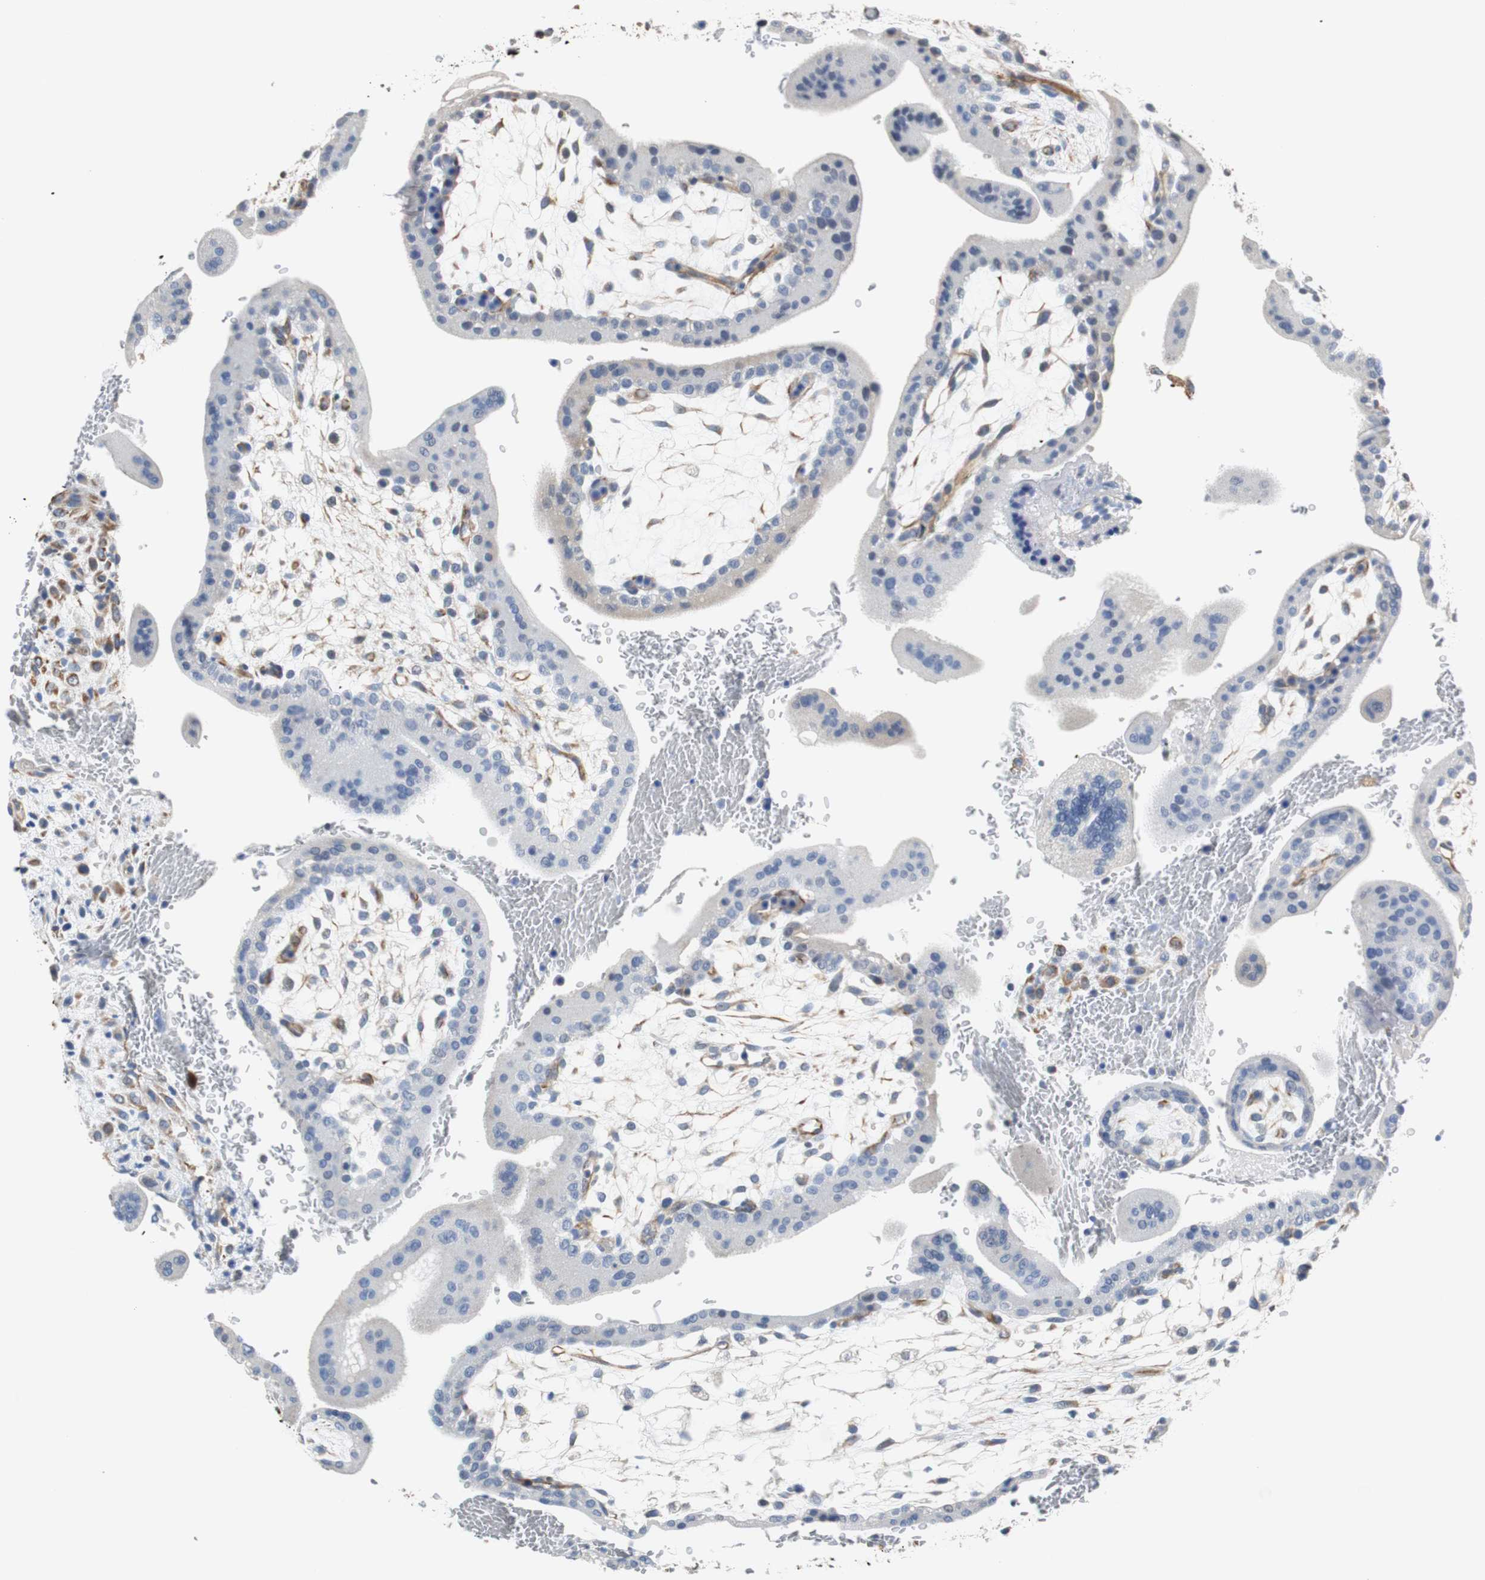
{"staining": {"intensity": "moderate", "quantity": ">75%", "location": "cytoplasmic/membranous"}, "tissue": "placenta", "cell_type": "Decidual cells", "image_type": "normal", "snomed": [{"axis": "morphology", "description": "Normal tissue, NOS"}, {"axis": "topography", "description": "Placenta"}], "caption": "Moderate cytoplasmic/membranous expression is present in approximately >75% of decidual cells in normal placenta.", "gene": "PCK1", "patient": {"sex": "female", "age": 35}}